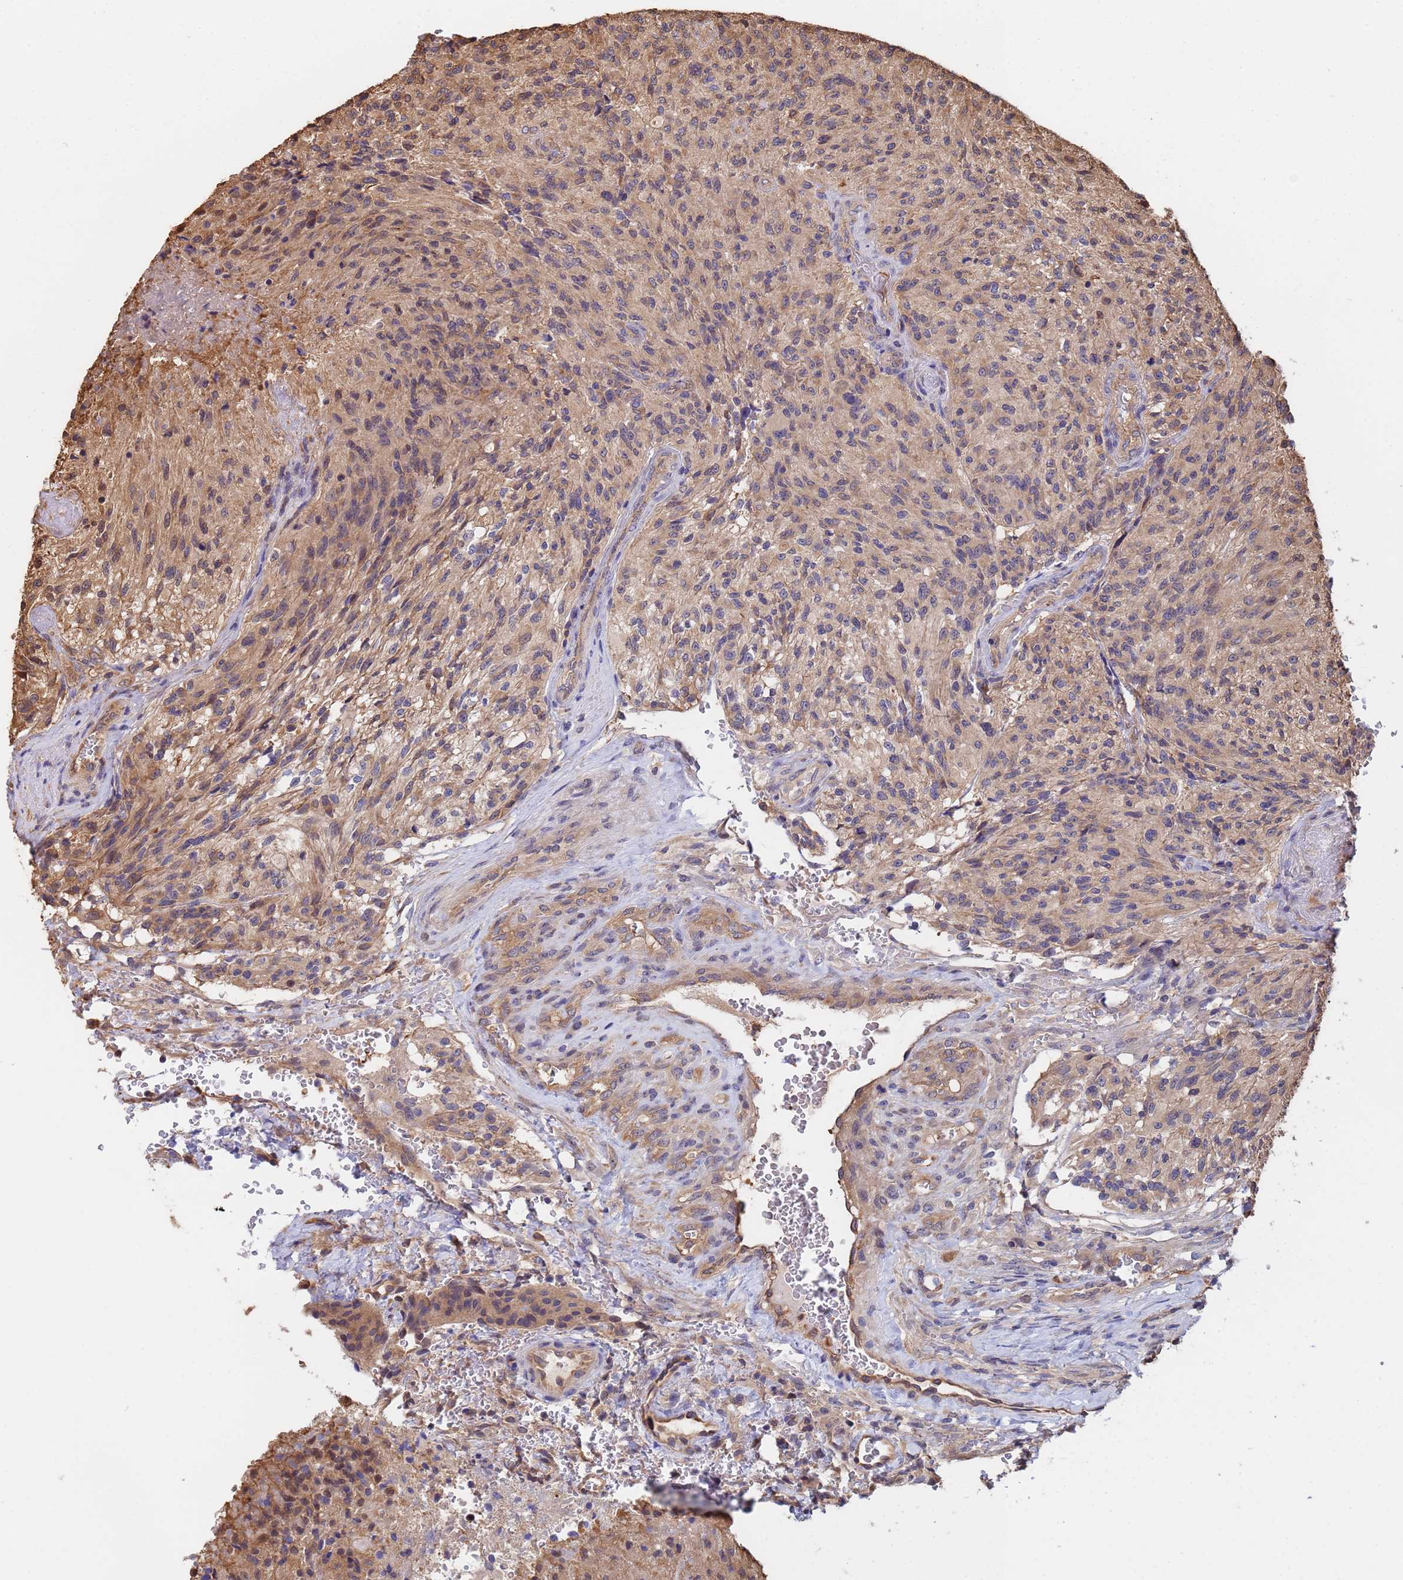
{"staining": {"intensity": "weak", "quantity": ">75%", "location": "cytoplasmic/membranous"}, "tissue": "glioma", "cell_type": "Tumor cells", "image_type": "cancer", "snomed": [{"axis": "morphology", "description": "Normal tissue, NOS"}, {"axis": "morphology", "description": "Glioma, malignant, High grade"}, {"axis": "topography", "description": "Cerebral cortex"}], "caption": "Protein analysis of glioma tissue shows weak cytoplasmic/membranous expression in about >75% of tumor cells.", "gene": "FAM25A", "patient": {"sex": "male", "age": 56}}